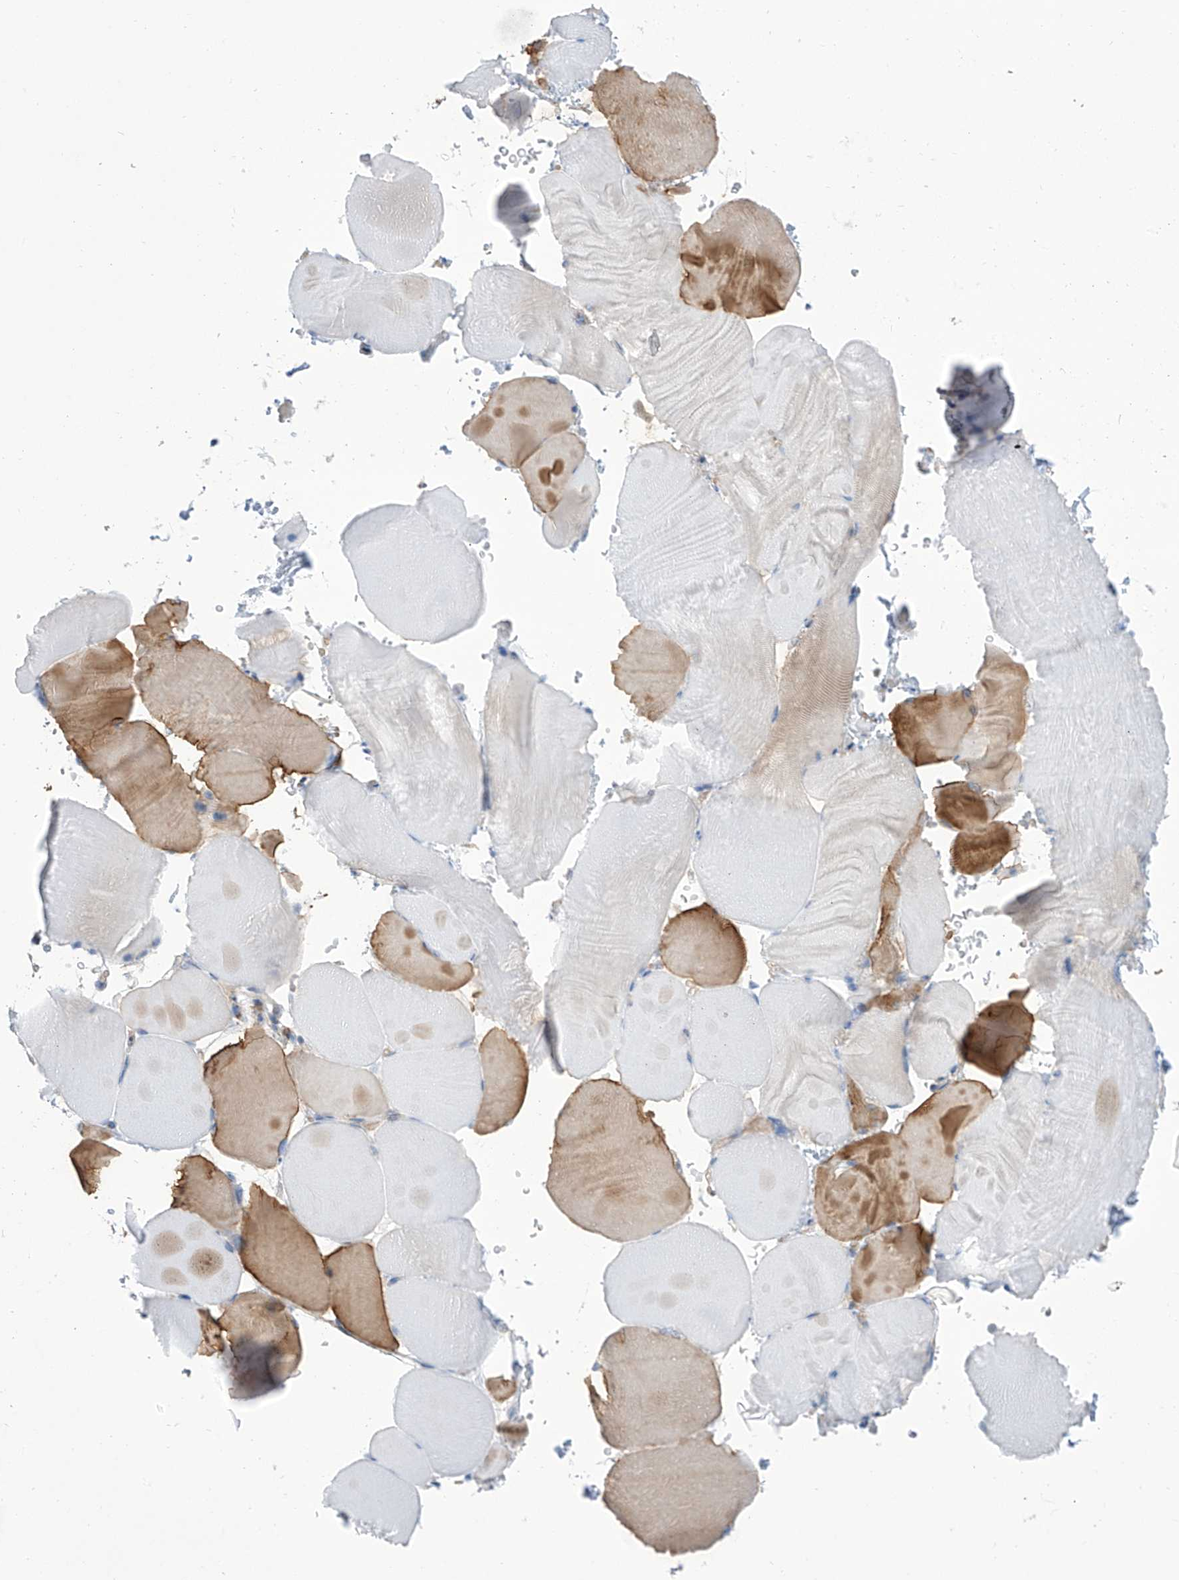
{"staining": {"intensity": "strong", "quantity": "<25%", "location": "cytoplasmic/membranous"}, "tissue": "skeletal muscle", "cell_type": "Myocytes", "image_type": "normal", "snomed": [{"axis": "morphology", "description": "Normal tissue, NOS"}, {"axis": "topography", "description": "Skeletal muscle"}, {"axis": "topography", "description": "Parathyroid gland"}], "caption": "Human skeletal muscle stained with a brown dye demonstrates strong cytoplasmic/membranous positive staining in approximately <25% of myocytes.", "gene": "TMEM209", "patient": {"sex": "female", "age": 37}}